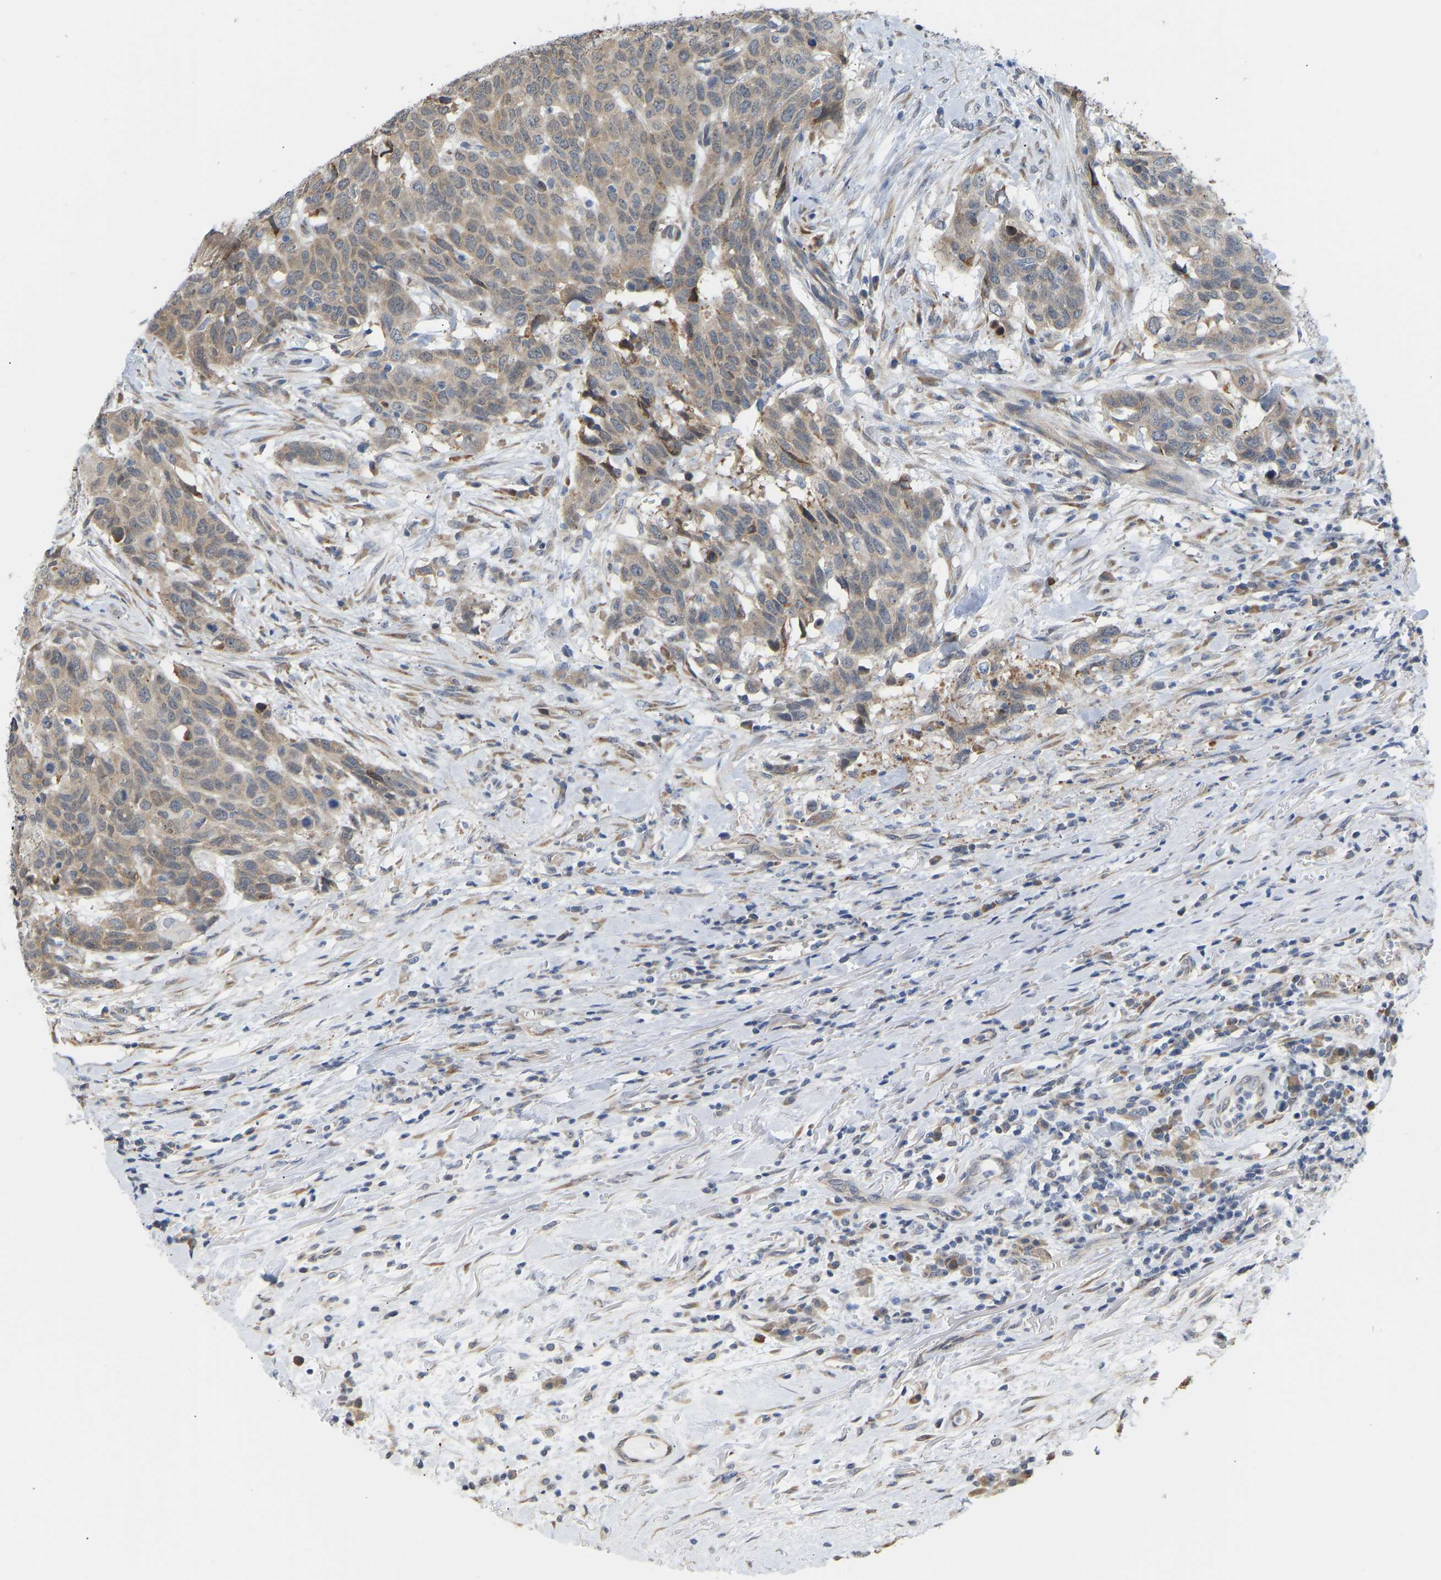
{"staining": {"intensity": "weak", "quantity": ">75%", "location": "cytoplasmic/membranous"}, "tissue": "head and neck cancer", "cell_type": "Tumor cells", "image_type": "cancer", "snomed": [{"axis": "morphology", "description": "Squamous cell carcinoma, NOS"}, {"axis": "topography", "description": "Head-Neck"}], "caption": "Immunohistochemical staining of human squamous cell carcinoma (head and neck) displays low levels of weak cytoplasmic/membranous protein positivity in about >75% of tumor cells. (Stains: DAB in brown, nuclei in blue, Microscopy: brightfield microscopy at high magnification).", "gene": "BEND3", "patient": {"sex": "male", "age": 66}}